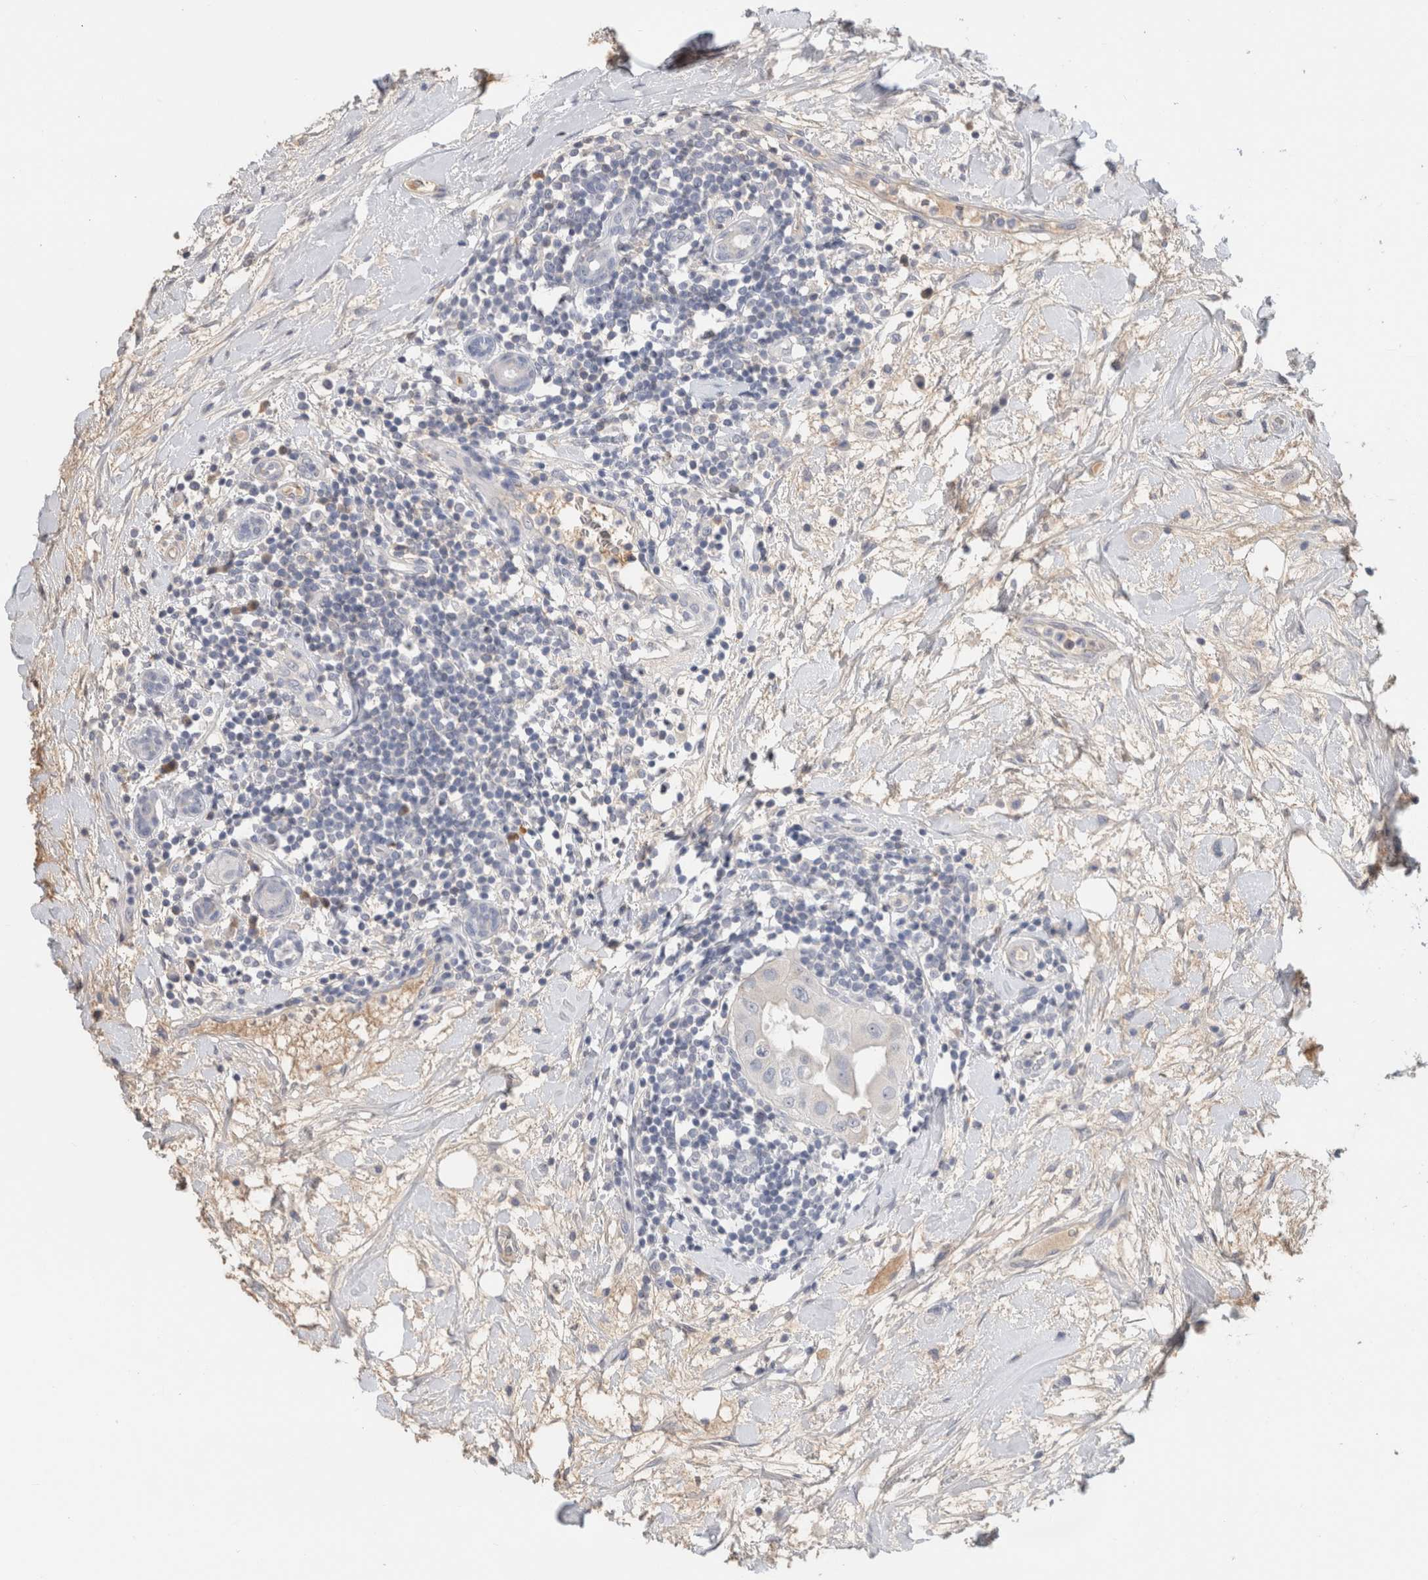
{"staining": {"intensity": "negative", "quantity": "none", "location": "none"}, "tissue": "breast cancer", "cell_type": "Tumor cells", "image_type": "cancer", "snomed": [{"axis": "morphology", "description": "Duct carcinoma"}, {"axis": "topography", "description": "Breast"}], "caption": "Tumor cells show no significant protein staining in breast invasive ductal carcinoma.", "gene": "SCGB1A1", "patient": {"sex": "female", "age": 40}}